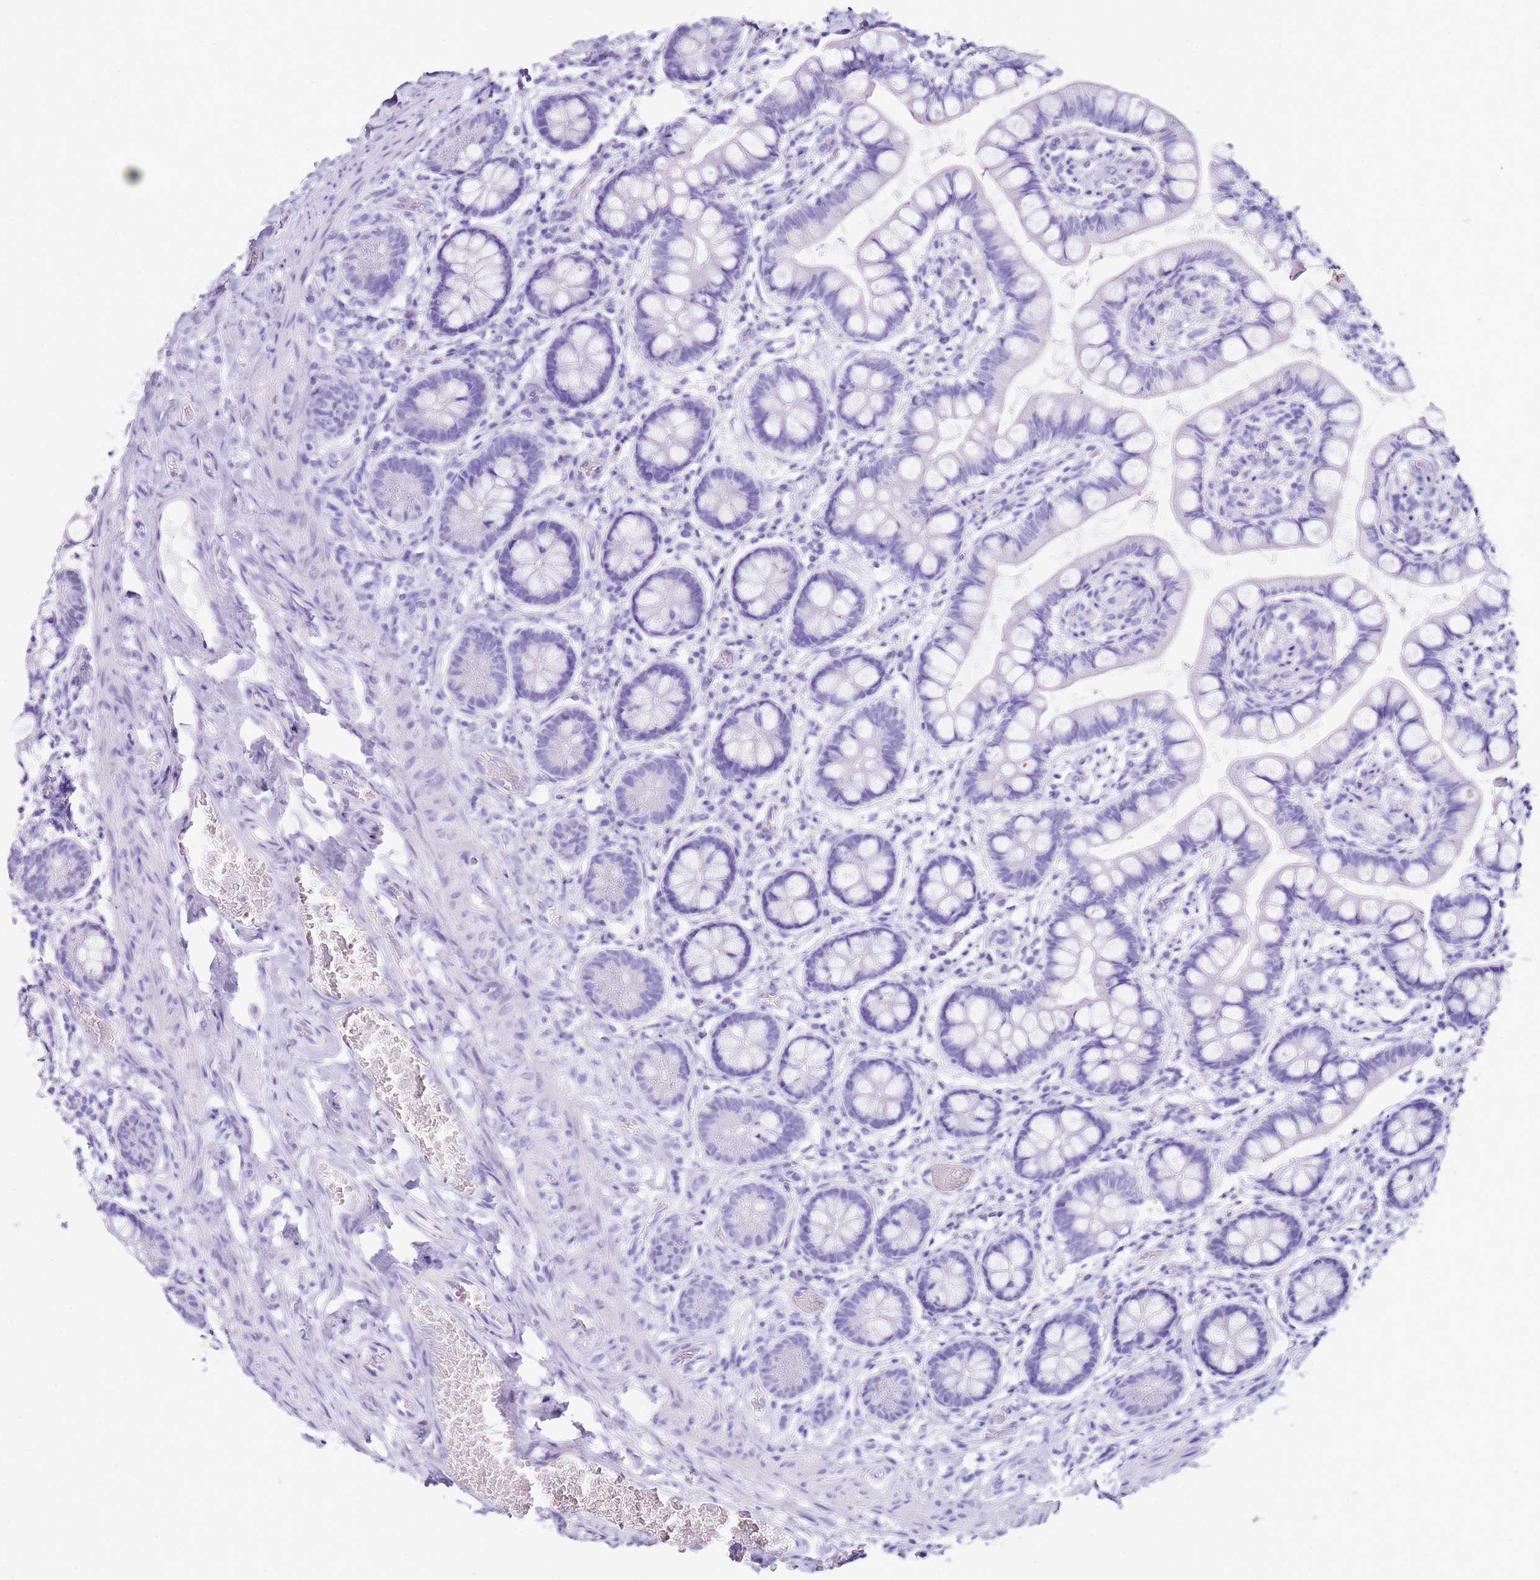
{"staining": {"intensity": "negative", "quantity": "none", "location": "none"}, "tissue": "small intestine", "cell_type": "Glandular cells", "image_type": "normal", "snomed": [{"axis": "morphology", "description": "Normal tissue, NOS"}, {"axis": "topography", "description": "Small intestine"}], "caption": "The immunohistochemistry image has no significant positivity in glandular cells of small intestine.", "gene": "PTBP2", "patient": {"sex": "male", "age": 52}}